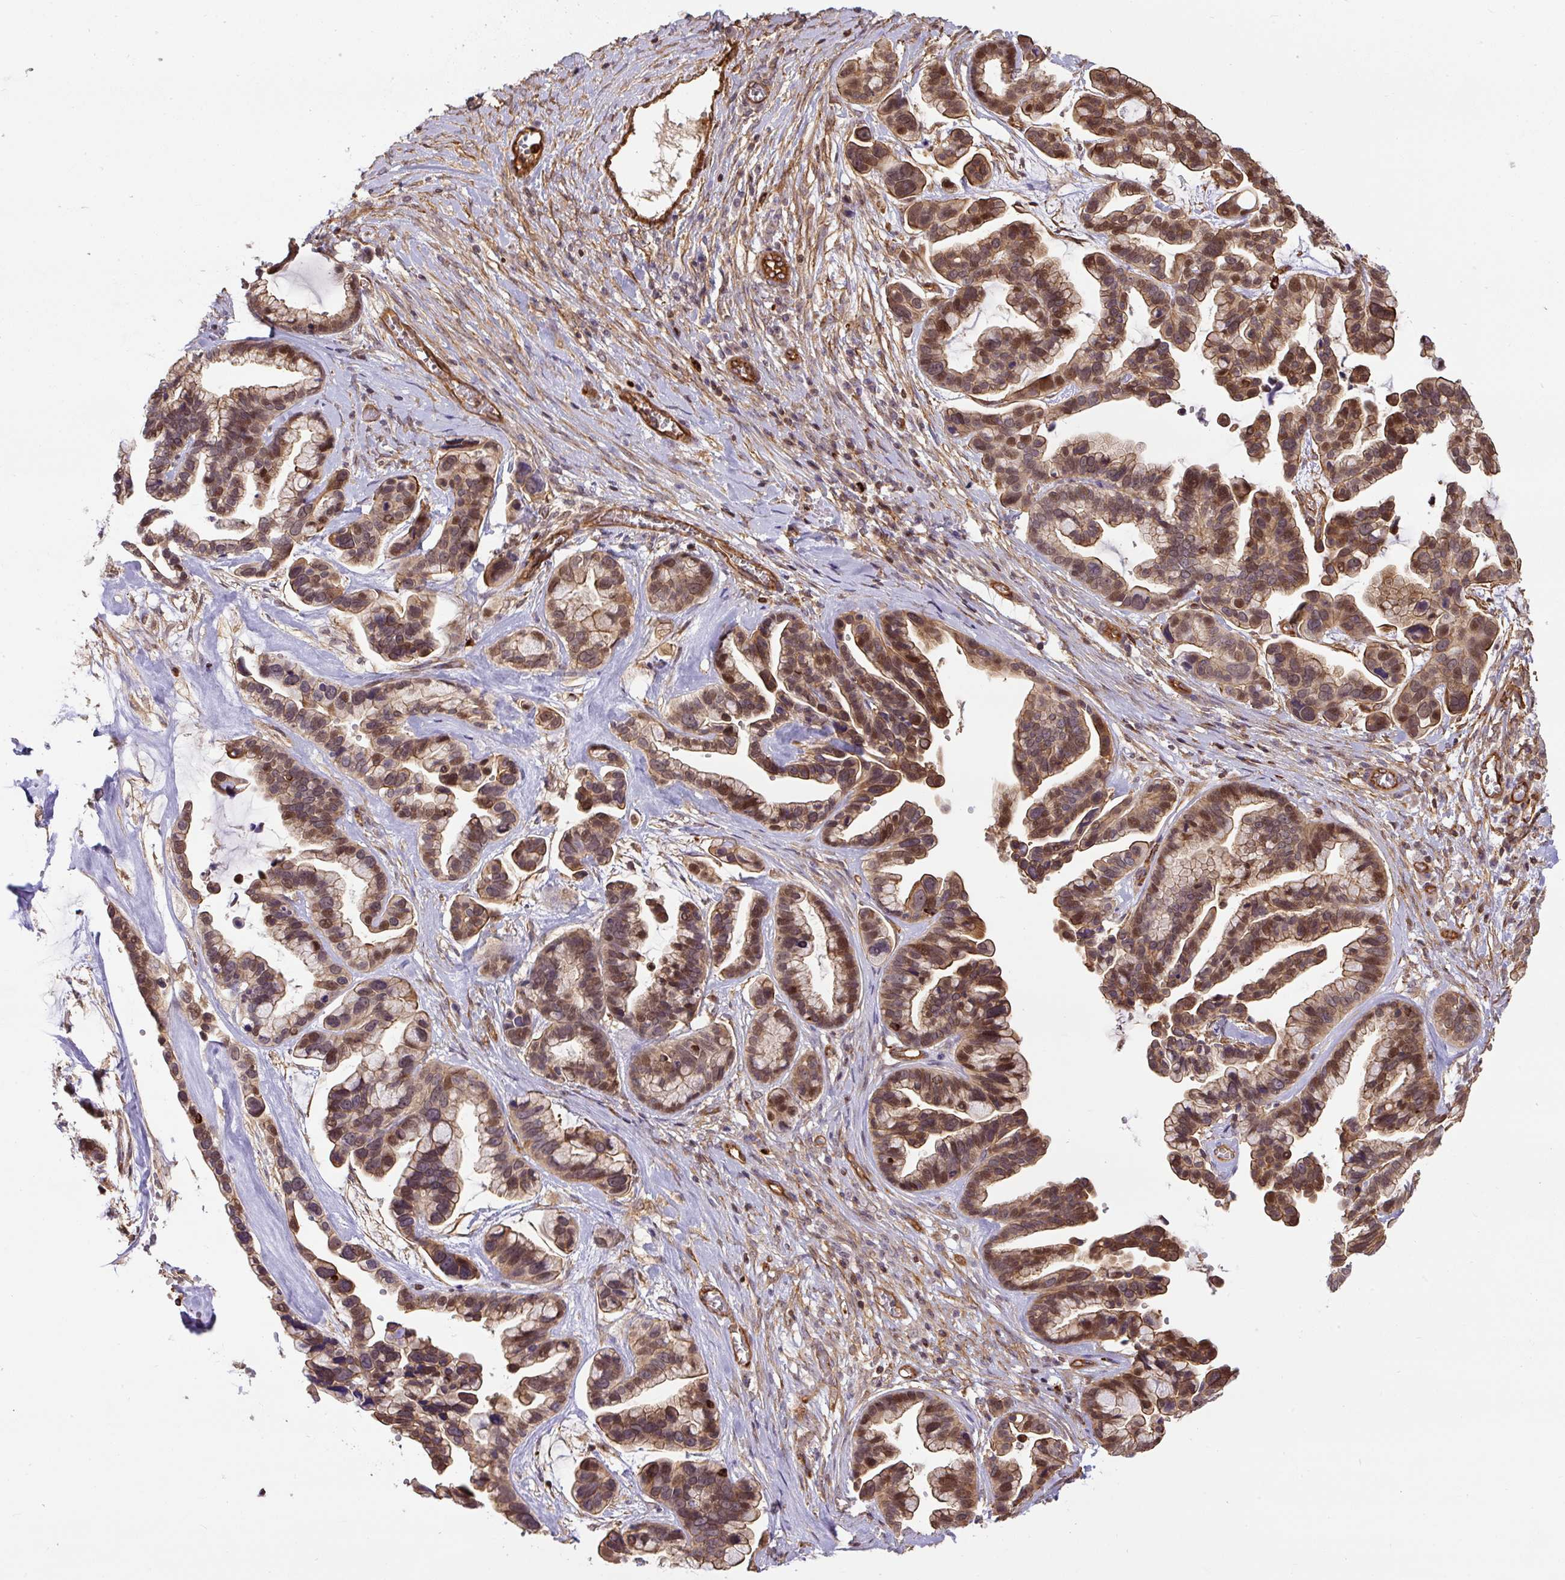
{"staining": {"intensity": "strong", "quantity": "25%-75%", "location": "cytoplasmic/membranous,nuclear"}, "tissue": "ovarian cancer", "cell_type": "Tumor cells", "image_type": "cancer", "snomed": [{"axis": "morphology", "description": "Cystadenocarcinoma, serous, NOS"}, {"axis": "topography", "description": "Ovary"}], "caption": "A high amount of strong cytoplasmic/membranous and nuclear expression is seen in about 25%-75% of tumor cells in serous cystadenocarcinoma (ovarian) tissue. (DAB = brown stain, brightfield microscopy at high magnification).", "gene": "B3GALT5", "patient": {"sex": "female", "age": 56}}